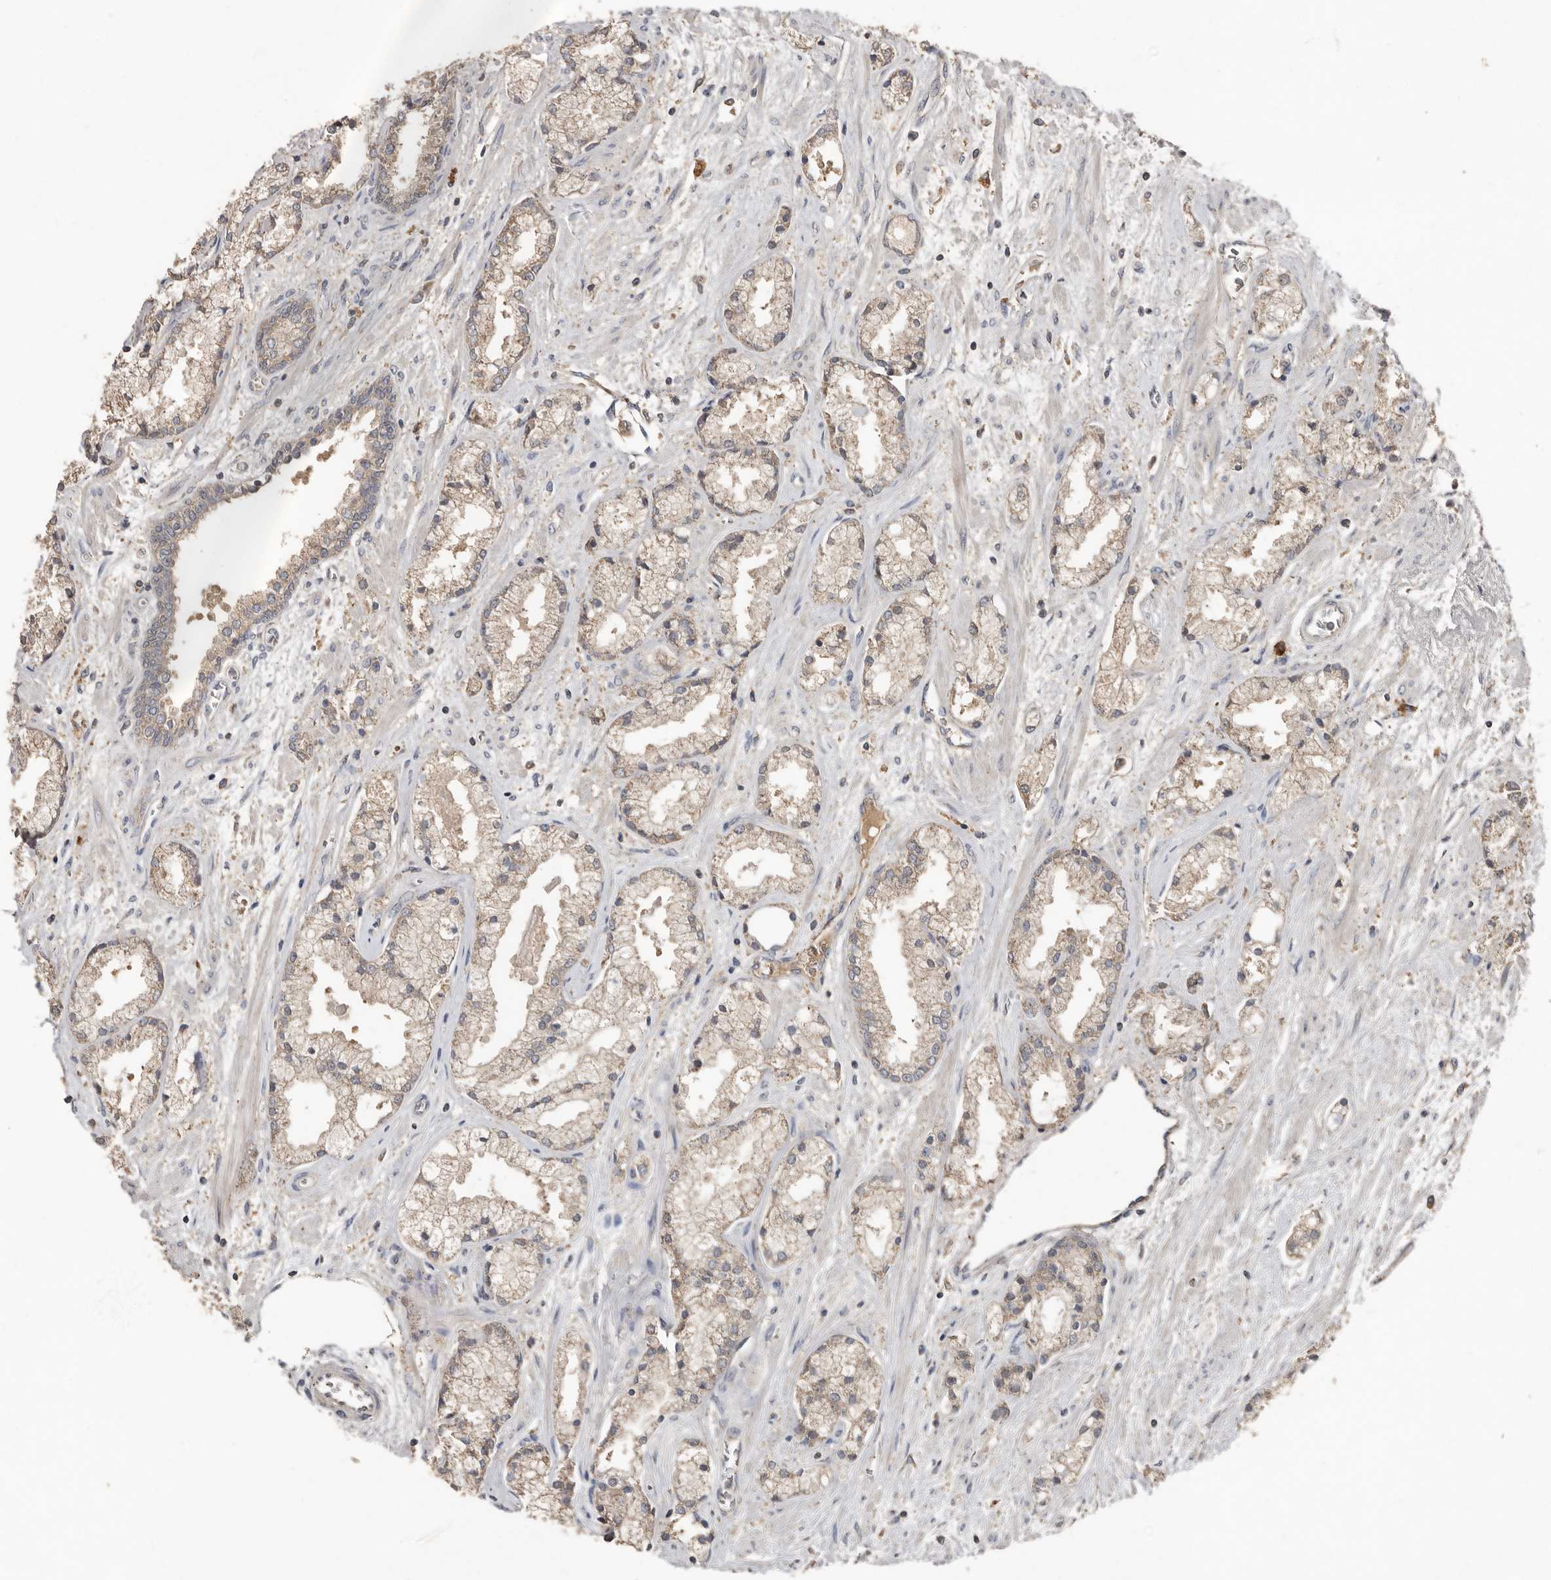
{"staining": {"intensity": "weak", "quantity": "25%-75%", "location": "cytoplasmic/membranous"}, "tissue": "prostate cancer", "cell_type": "Tumor cells", "image_type": "cancer", "snomed": [{"axis": "morphology", "description": "Adenocarcinoma, High grade"}, {"axis": "topography", "description": "Prostate"}], "caption": "The photomicrograph displays immunohistochemical staining of prostate cancer. There is weak cytoplasmic/membranous expression is identified in approximately 25%-75% of tumor cells.", "gene": "KIF26B", "patient": {"sex": "male", "age": 50}}